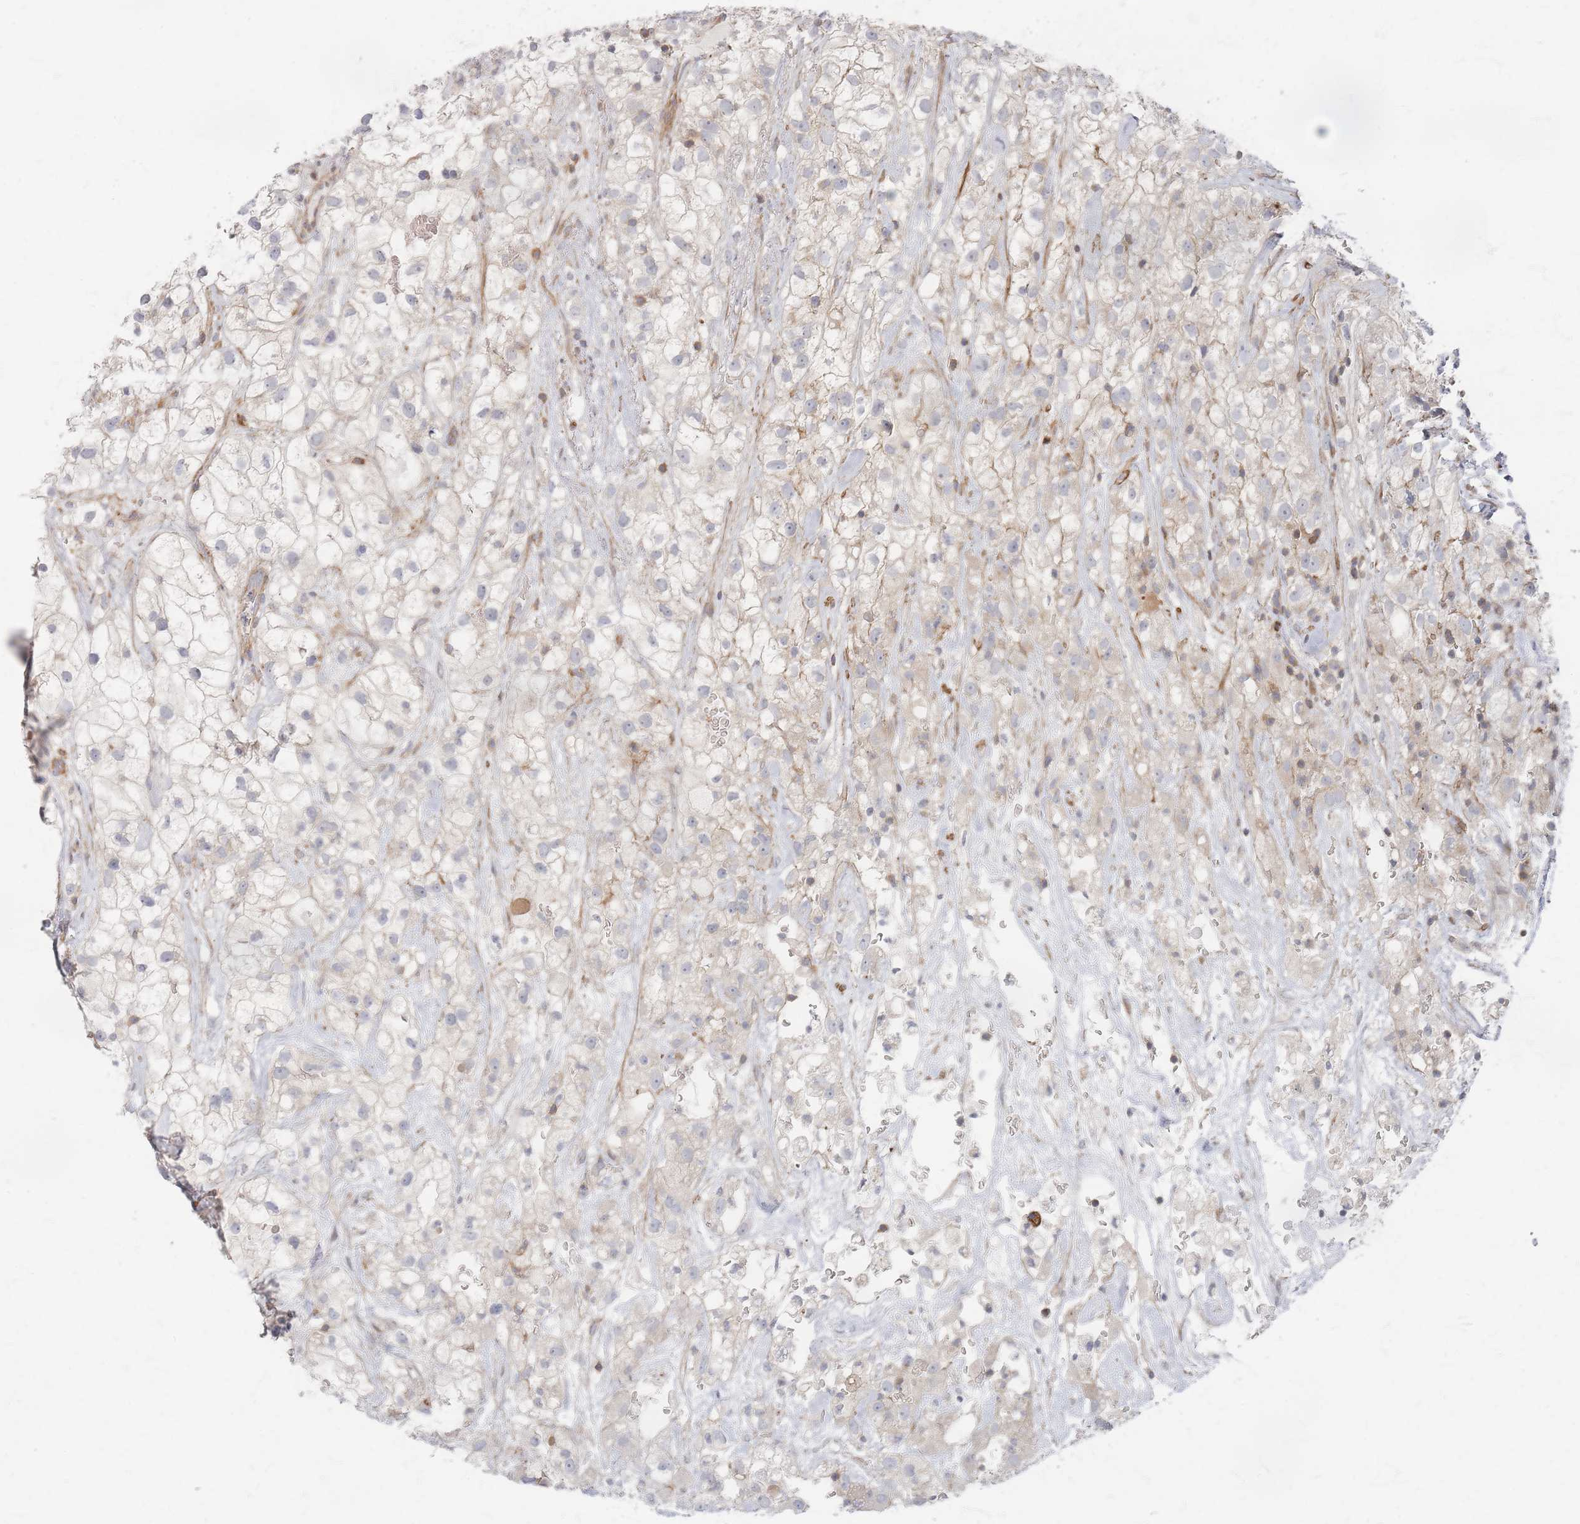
{"staining": {"intensity": "negative", "quantity": "none", "location": "none"}, "tissue": "renal cancer", "cell_type": "Tumor cells", "image_type": "cancer", "snomed": [{"axis": "morphology", "description": "Adenocarcinoma, NOS"}, {"axis": "topography", "description": "Kidney"}], "caption": "Tumor cells show no significant positivity in renal adenocarcinoma.", "gene": "ZNF852", "patient": {"sex": "male", "age": 59}}